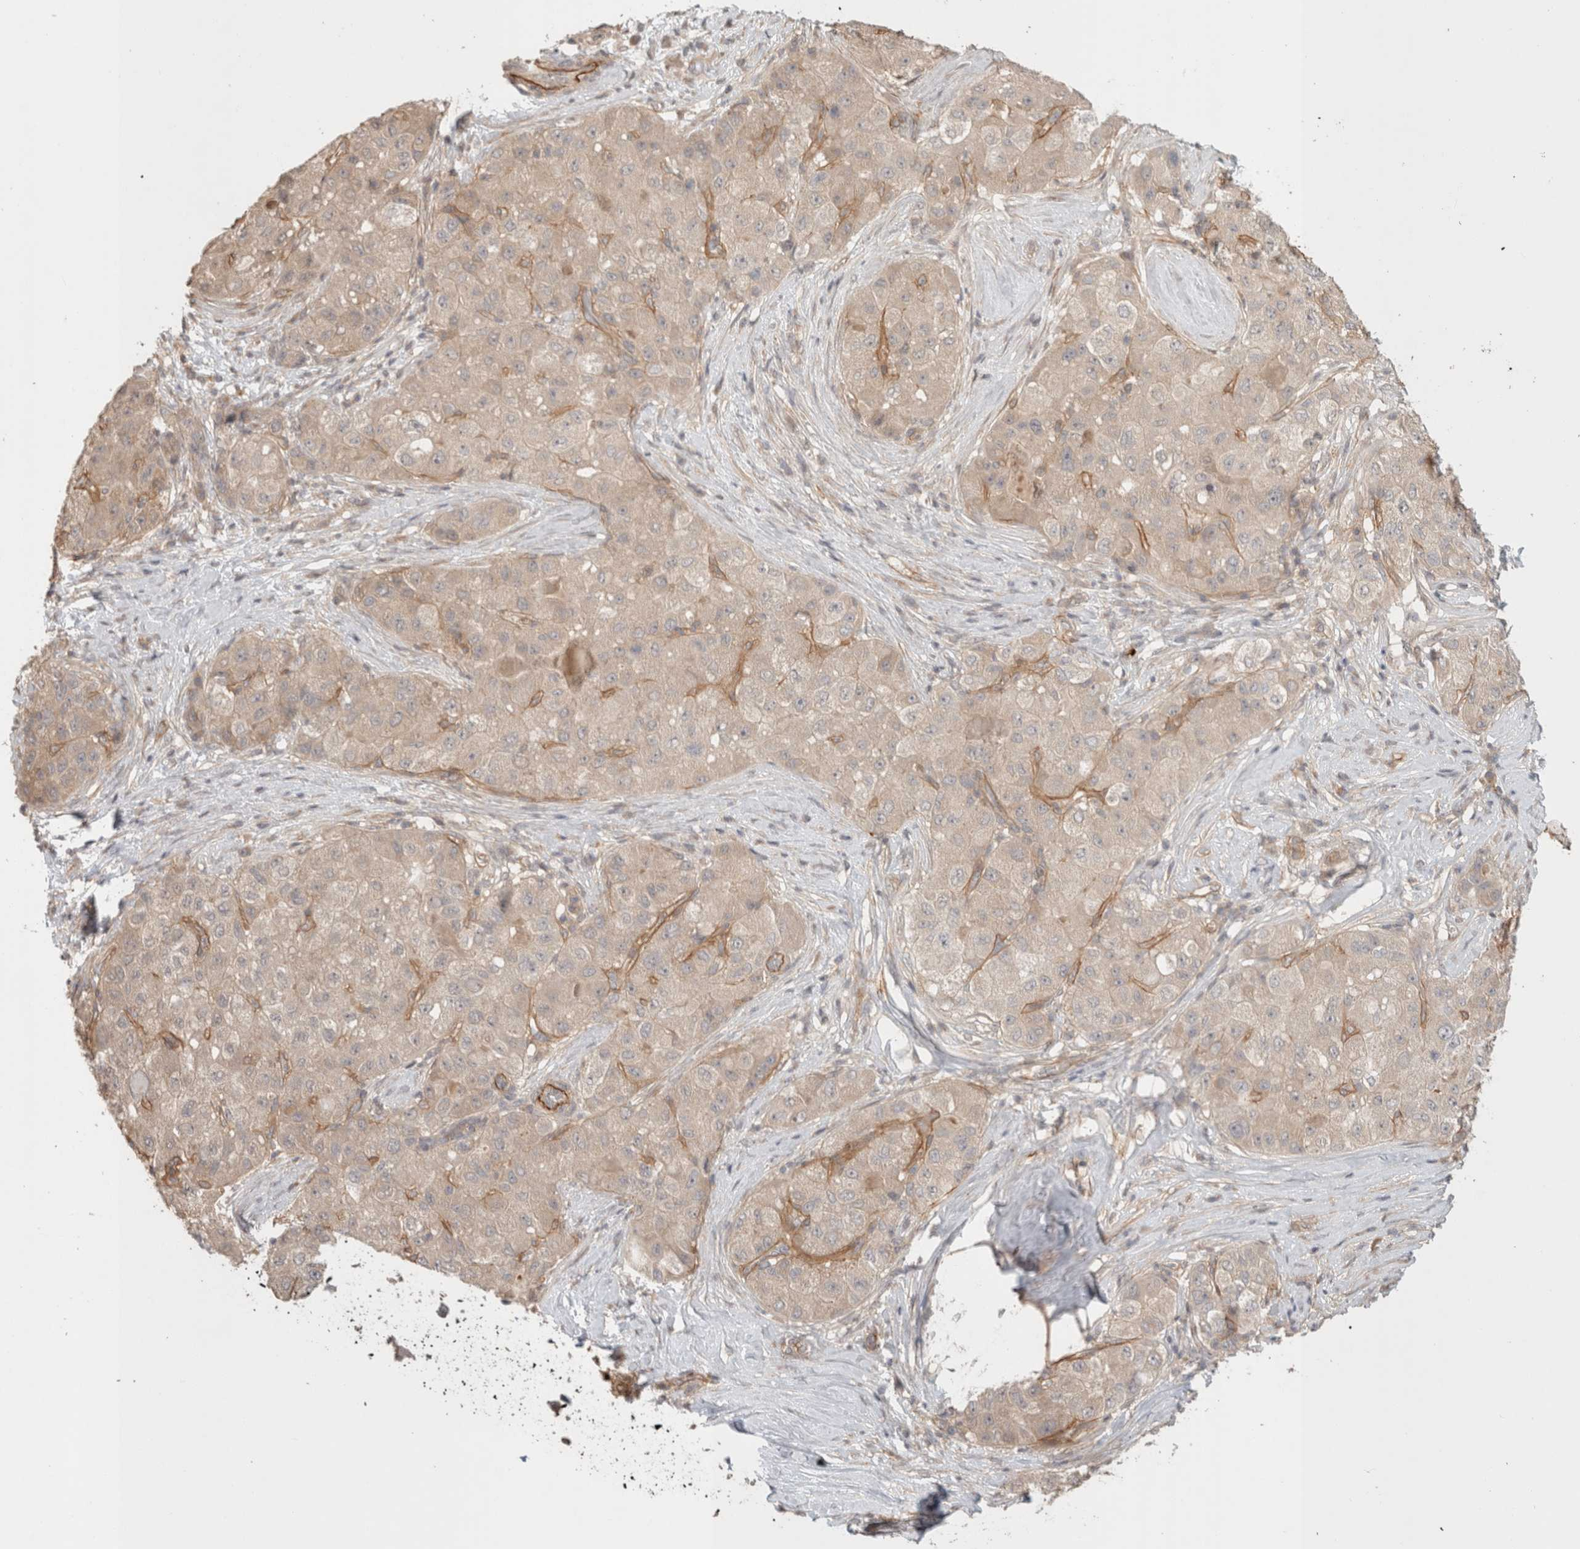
{"staining": {"intensity": "weak", "quantity": "<25%", "location": "cytoplasmic/membranous"}, "tissue": "liver cancer", "cell_type": "Tumor cells", "image_type": "cancer", "snomed": [{"axis": "morphology", "description": "Carcinoma, Hepatocellular, NOS"}, {"axis": "topography", "description": "Liver"}], "caption": "The photomicrograph exhibits no staining of tumor cells in hepatocellular carcinoma (liver).", "gene": "HSPG2", "patient": {"sex": "male", "age": 80}}